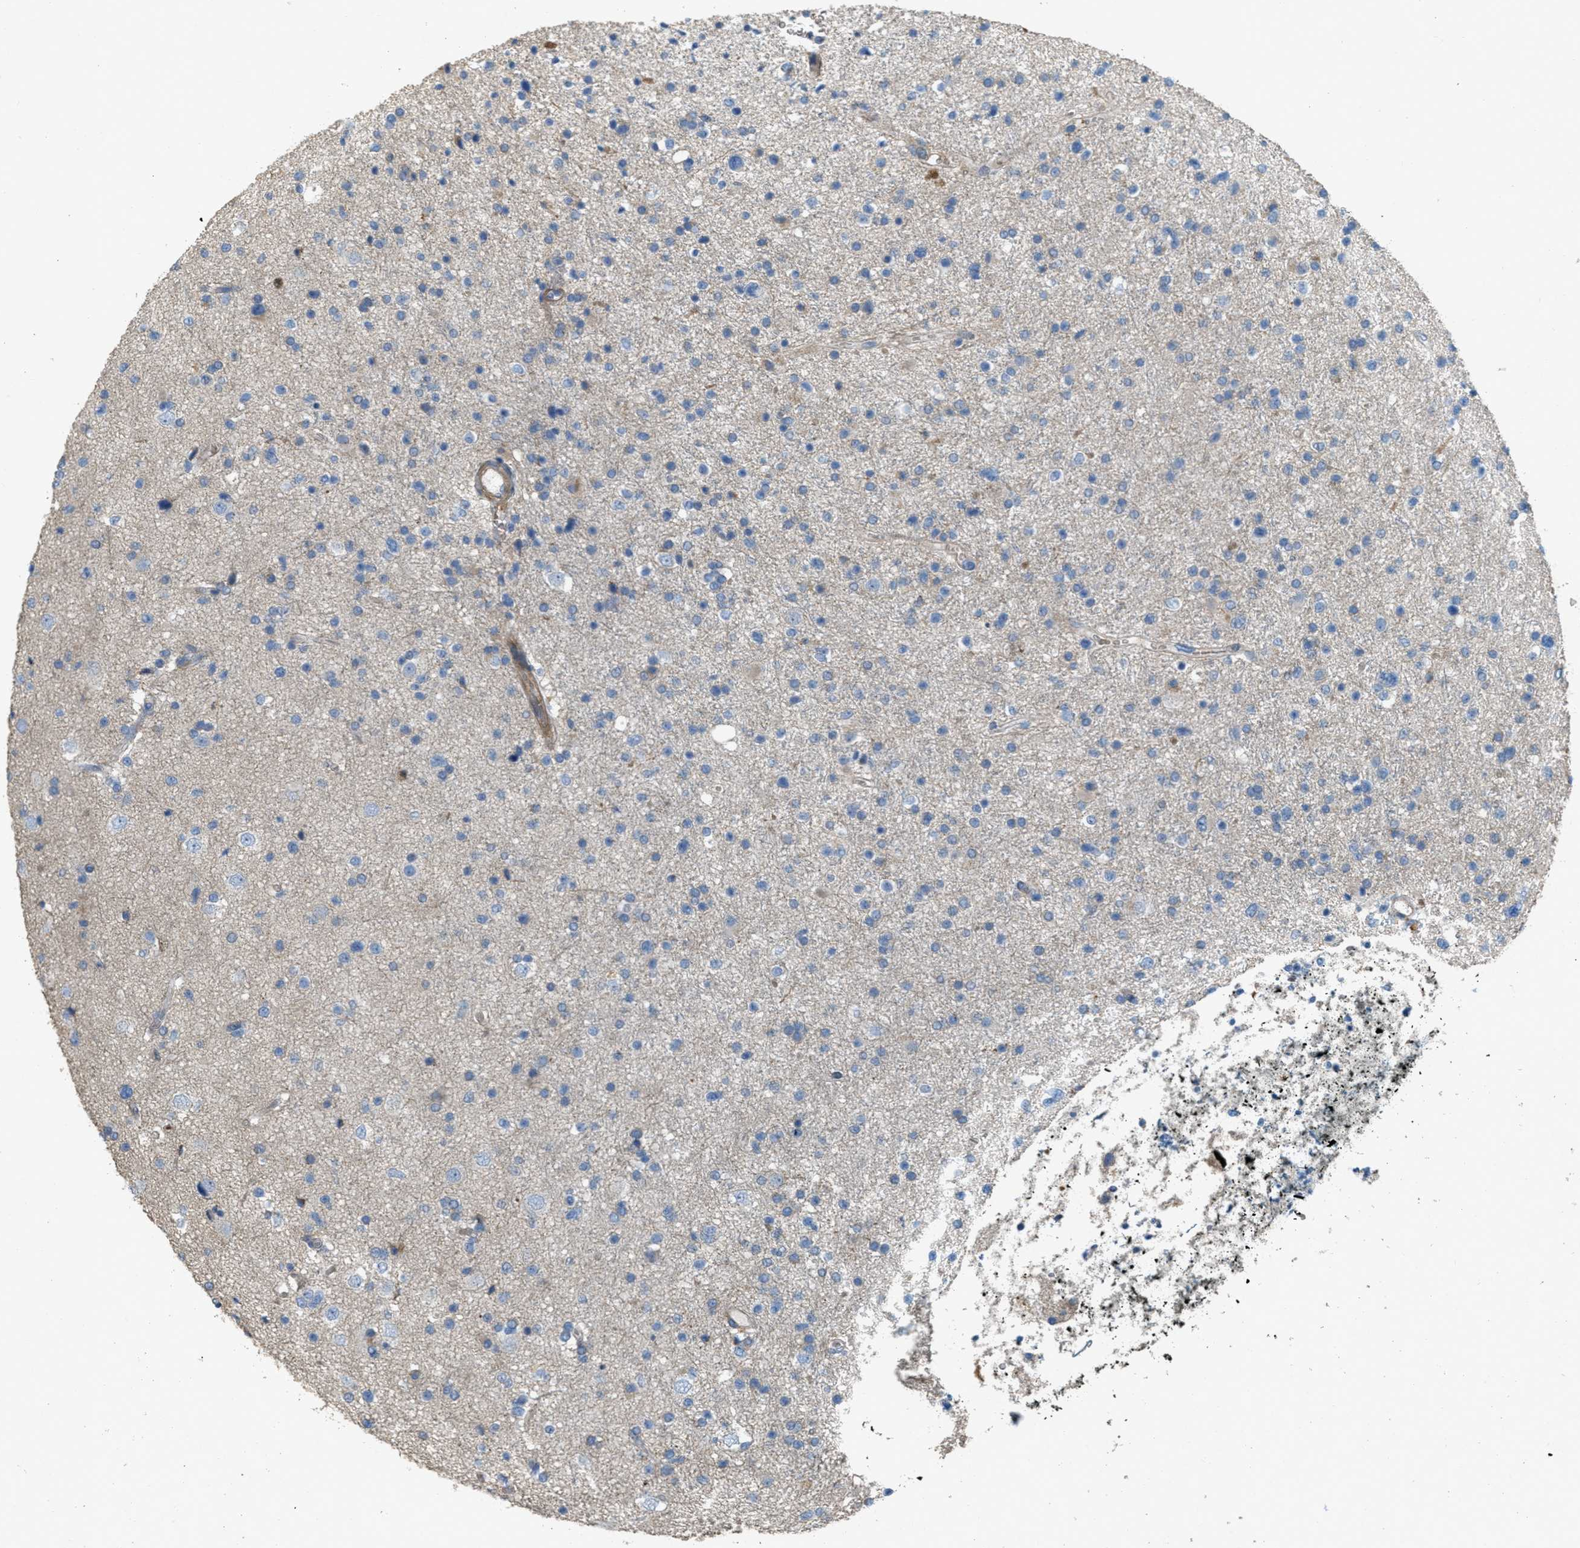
{"staining": {"intensity": "weak", "quantity": "<25%", "location": "cytoplasmic/membranous"}, "tissue": "glioma", "cell_type": "Tumor cells", "image_type": "cancer", "snomed": [{"axis": "morphology", "description": "Glioma, malignant, High grade"}, {"axis": "topography", "description": "Brain"}], "caption": "An immunohistochemistry (IHC) micrograph of malignant glioma (high-grade) is shown. There is no staining in tumor cells of malignant glioma (high-grade).", "gene": "MRS2", "patient": {"sex": "male", "age": 33}}